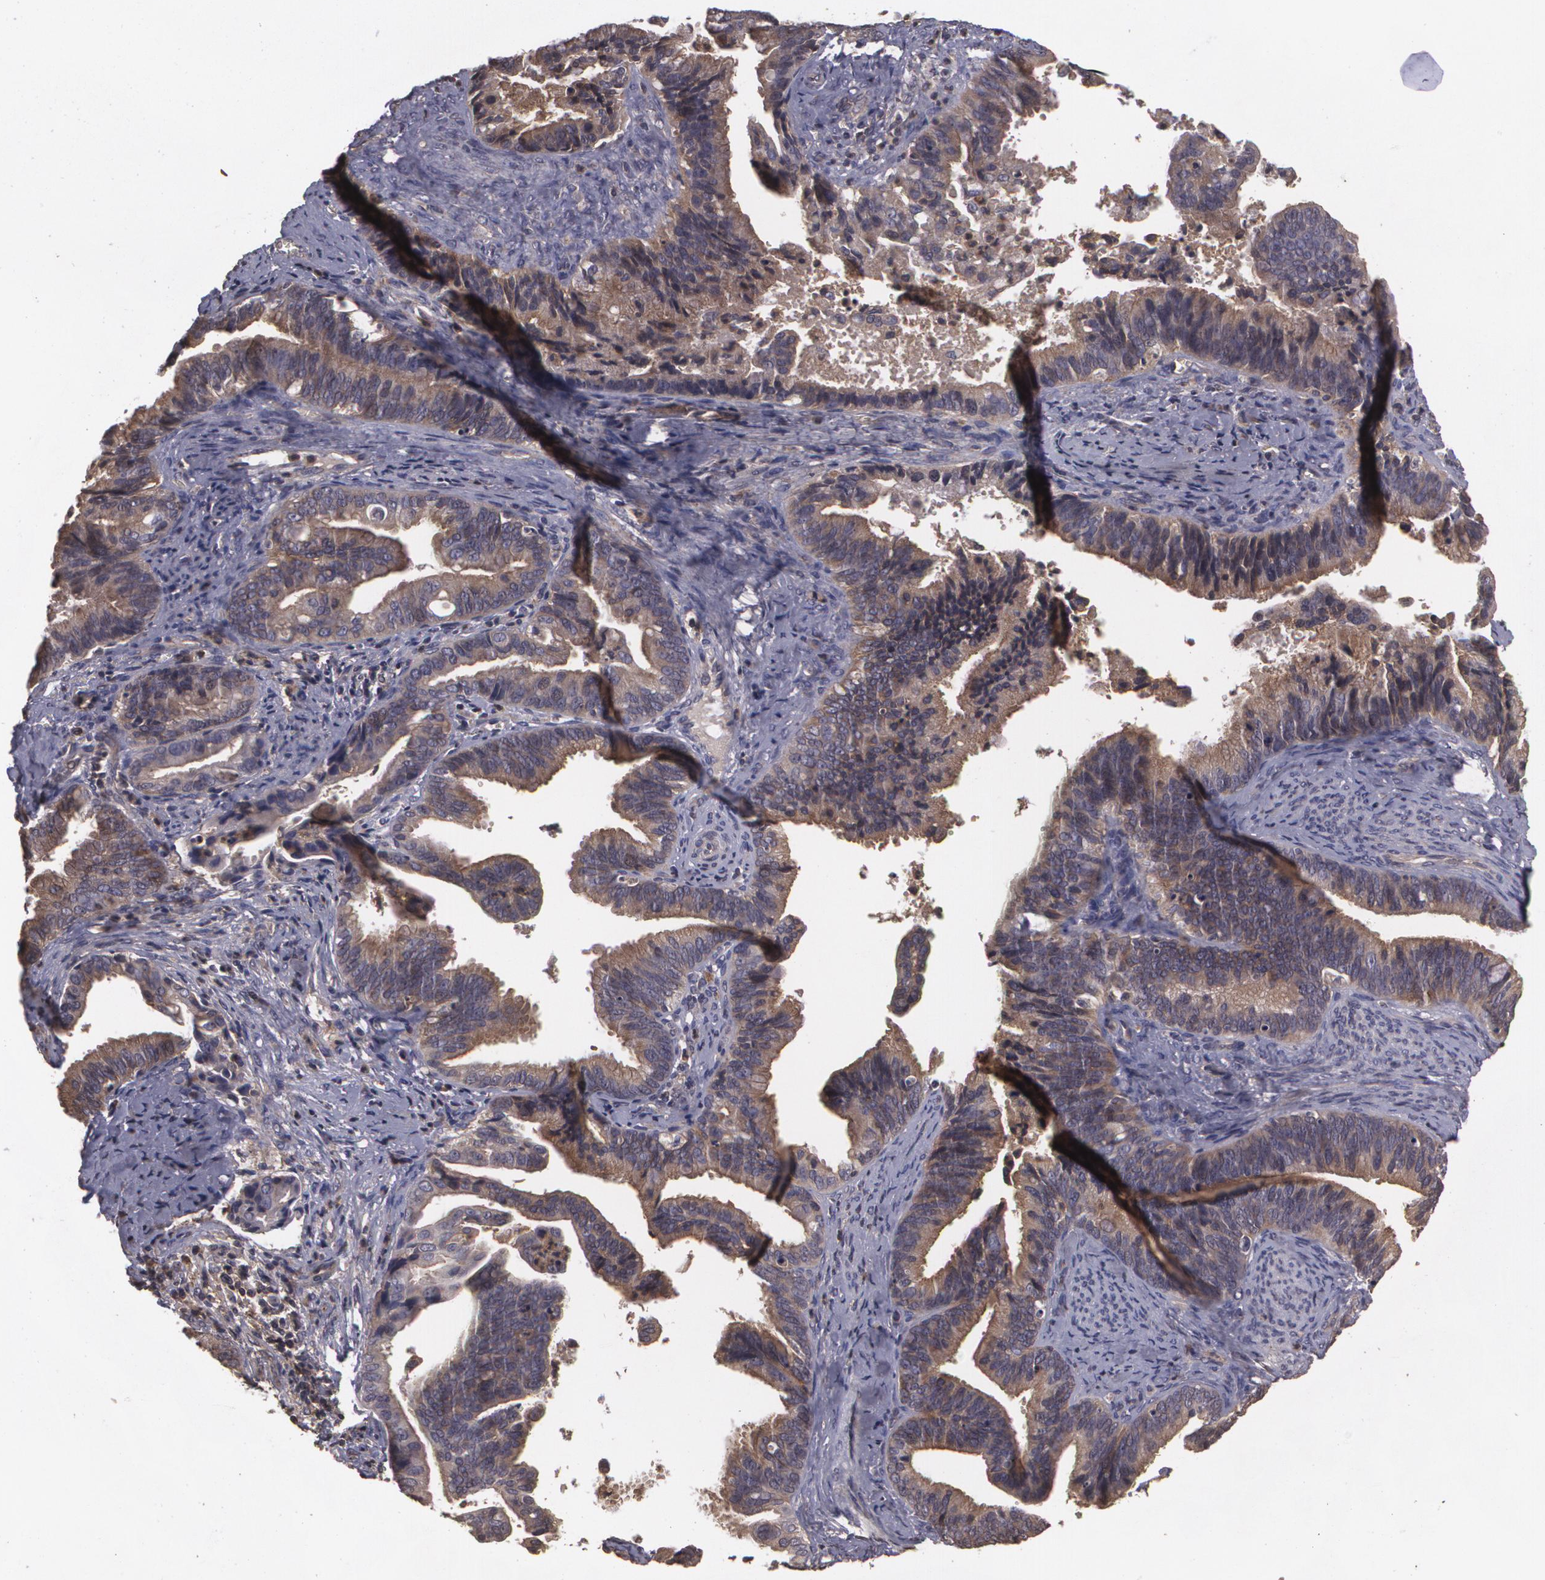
{"staining": {"intensity": "weak", "quantity": ">75%", "location": "cytoplasmic/membranous"}, "tissue": "cervical cancer", "cell_type": "Tumor cells", "image_type": "cancer", "snomed": [{"axis": "morphology", "description": "Adenocarcinoma, NOS"}, {"axis": "topography", "description": "Cervix"}], "caption": "DAB immunohistochemical staining of human cervical cancer (adenocarcinoma) shows weak cytoplasmic/membranous protein expression in approximately >75% of tumor cells. (DAB IHC, brown staining for protein, blue staining for nuclei).", "gene": "HRAS", "patient": {"sex": "female", "age": 47}}